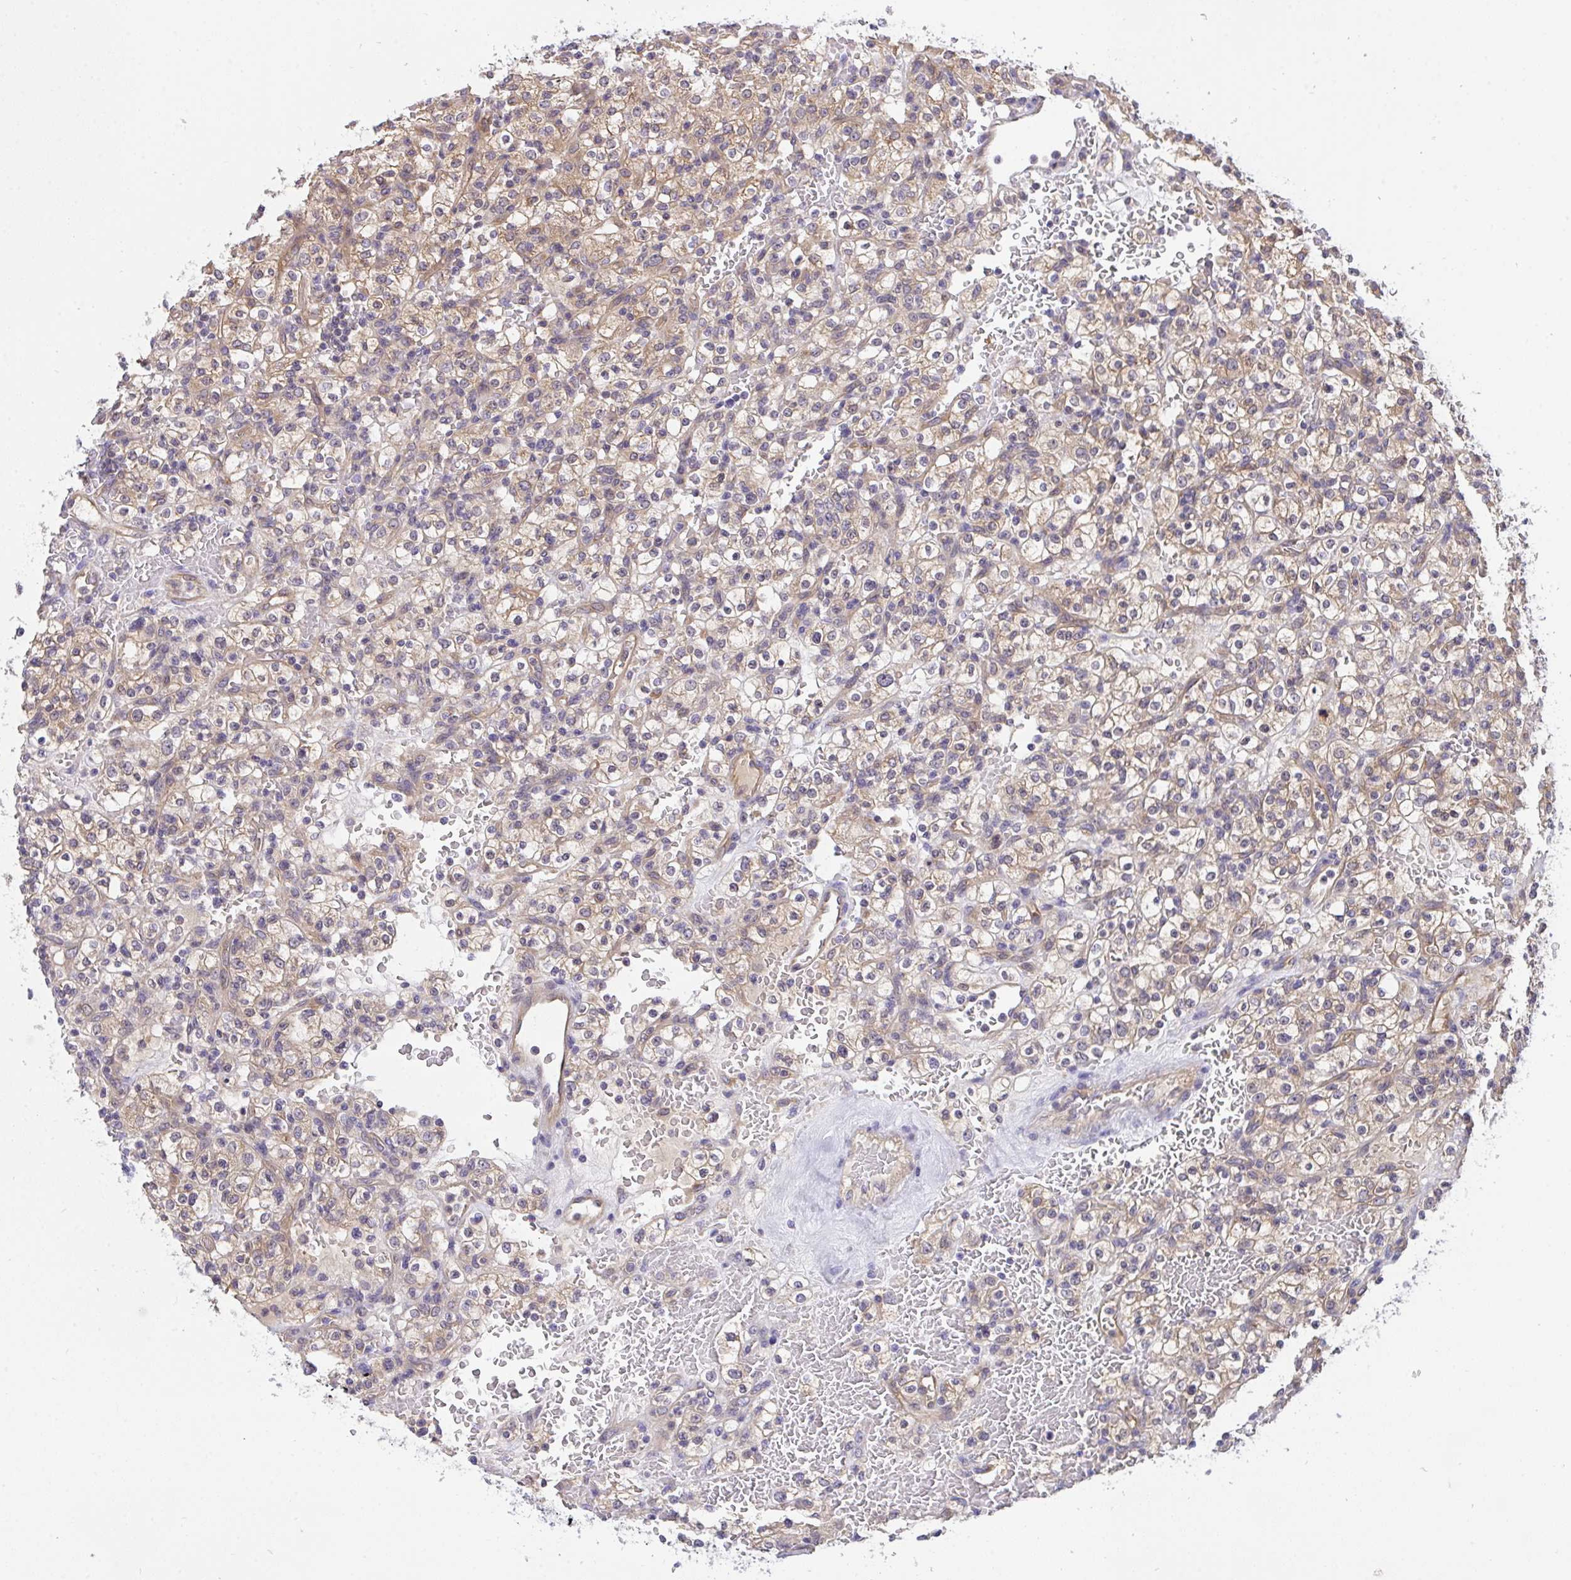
{"staining": {"intensity": "weak", "quantity": ">75%", "location": "cytoplasmic/membranous"}, "tissue": "renal cancer", "cell_type": "Tumor cells", "image_type": "cancer", "snomed": [{"axis": "morphology", "description": "Normal tissue, NOS"}, {"axis": "morphology", "description": "Adenocarcinoma, NOS"}, {"axis": "topography", "description": "Kidney"}], "caption": "Renal cancer (adenocarcinoma) stained for a protein (brown) exhibits weak cytoplasmic/membranous positive staining in approximately >75% of tumor cells.", "gene": "C19orf54", "patient": {"sex": "female", "age": 72}}